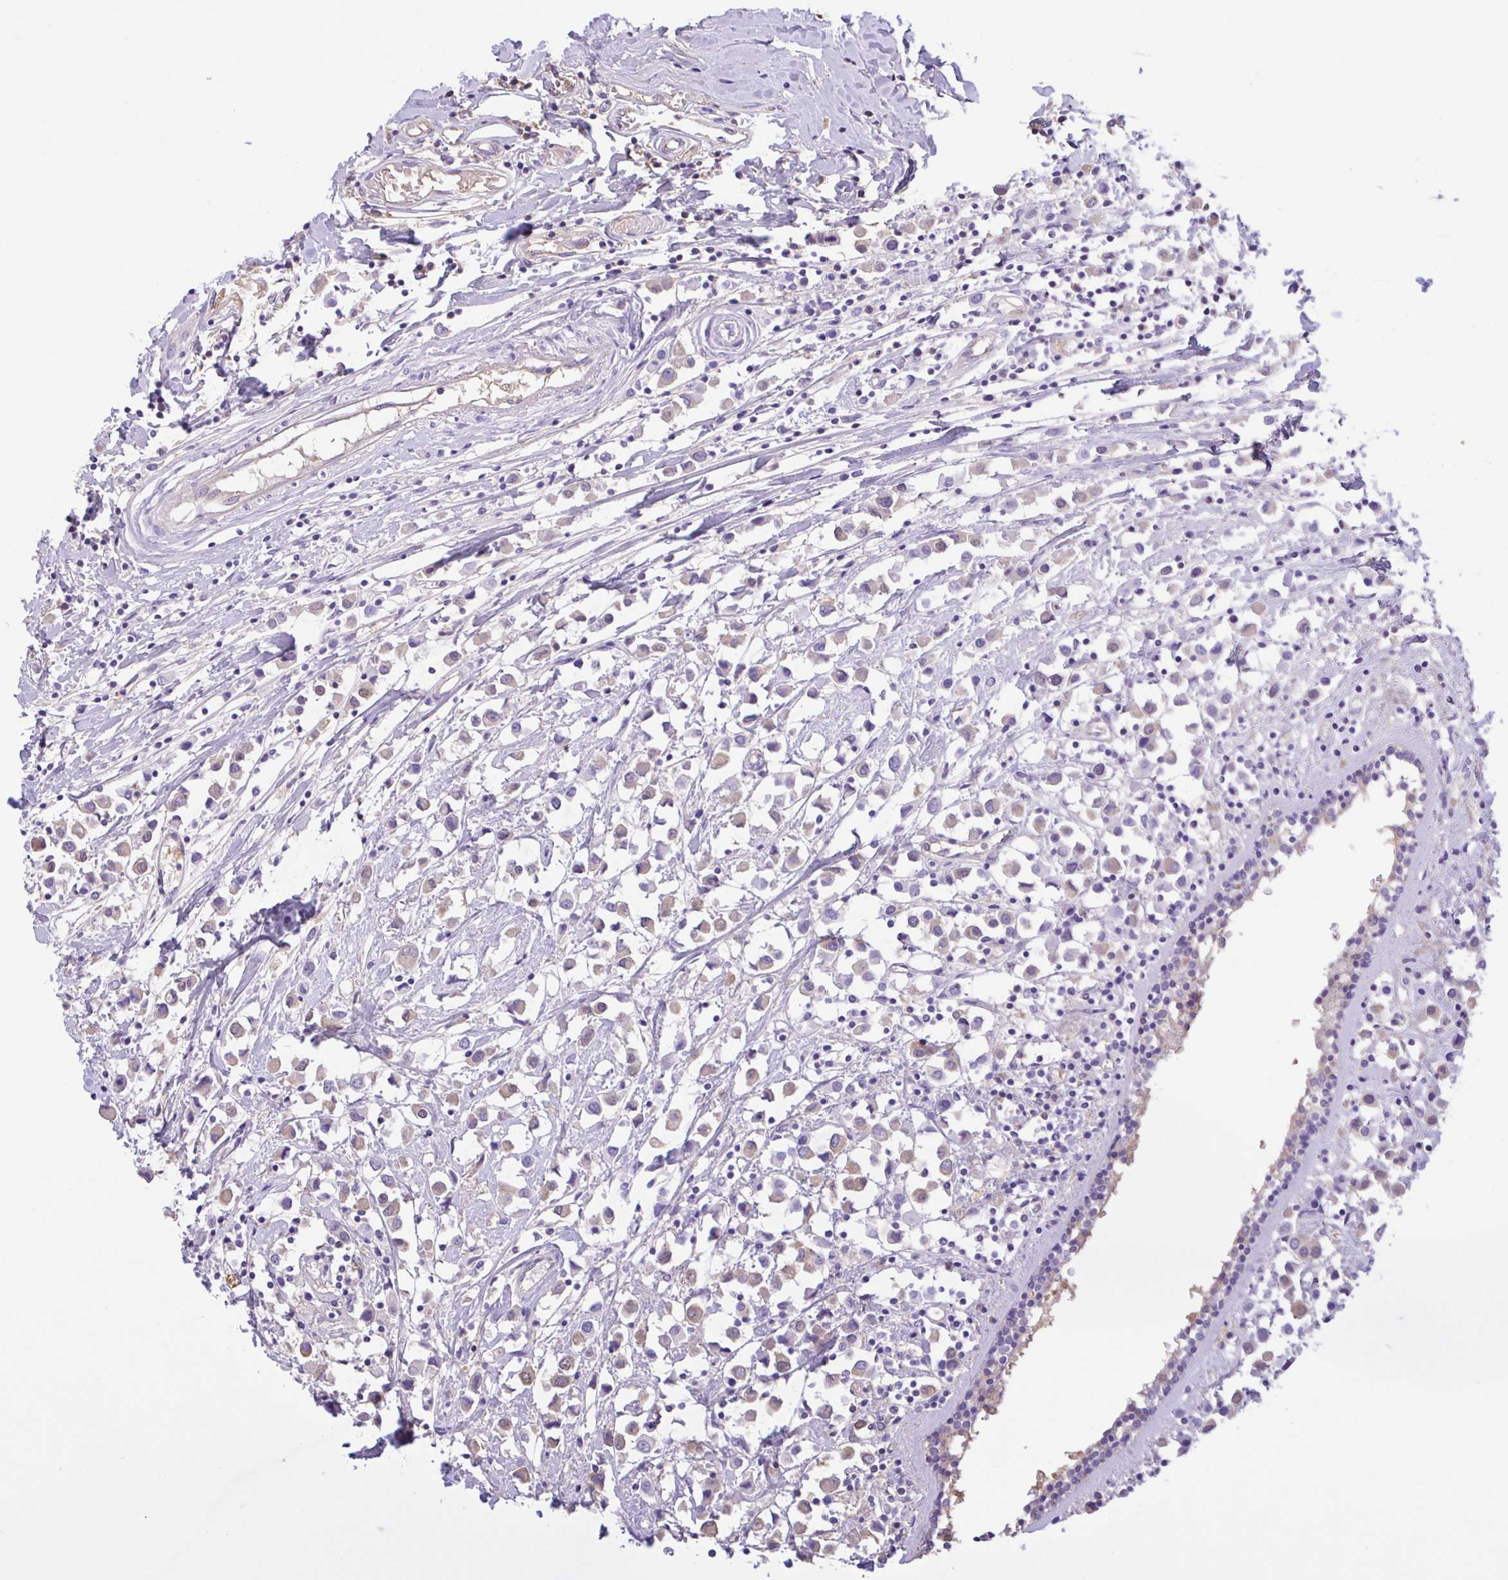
{"staining": {"intensity": "weak", "quantity": ">75%", "location": "cytoplasmic/membranous"}, "tissue": "breast cancer", "cell_type": "Tumor cells", "image_type": "cancer", "snomed": [{"axis": "morphology", "description": "Duct carcinoma"}, {"axis": "topography", "description": "Breast"}], "caption": "Immunohistochemistry (IHC) micrograph of neoplastic tissue: invasive ductal carcinoma (breast) stained using IHC reveals low levels of weak protein expression localized specifically in the cytoplasmic/membranous of tumor cells, appearing as a cytoplasmic/membranous brown color.", "gene": "LARGE2", "patient": {"sex": "female", "age": 61}}